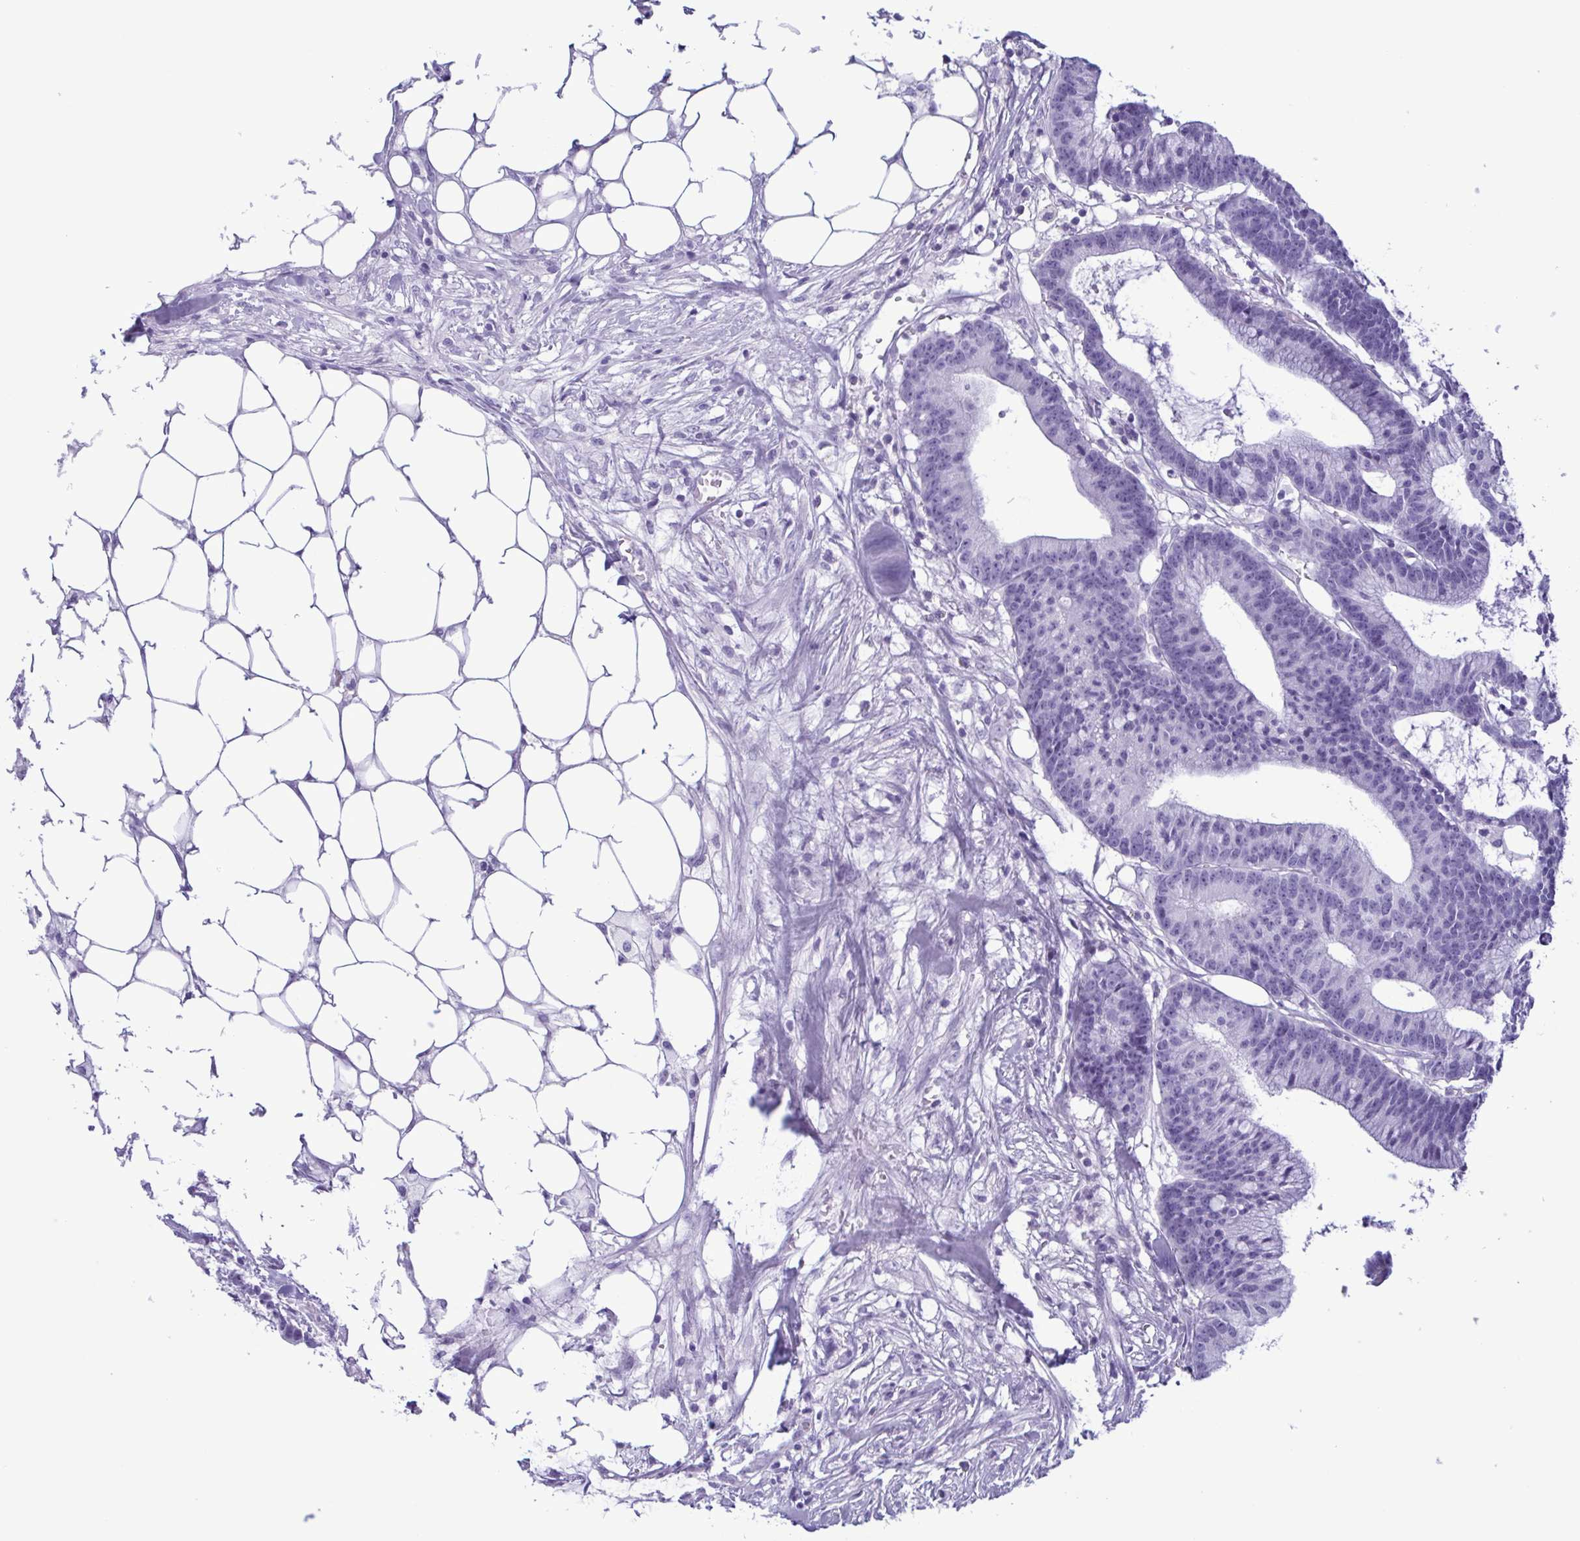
{"staining": {"intensity": "negative", "quantity": "none", "location": "none"}, "tissue": "colorectal cancer", "cell_type": "Tumor cells", "image_type": "cancer", "snomed": [{"axis": "morphology", "description": "Adenocarcinoma, NOS"}, {"axis": "topography", "description": "Colon"}], "caption": "Immunohistochemical staining of colorectal cancer (adenocarcinoma) reveals no significant positivity in tumor cells.", "gene": "LTF", "patient": {"sex": "female", "age": 78}}